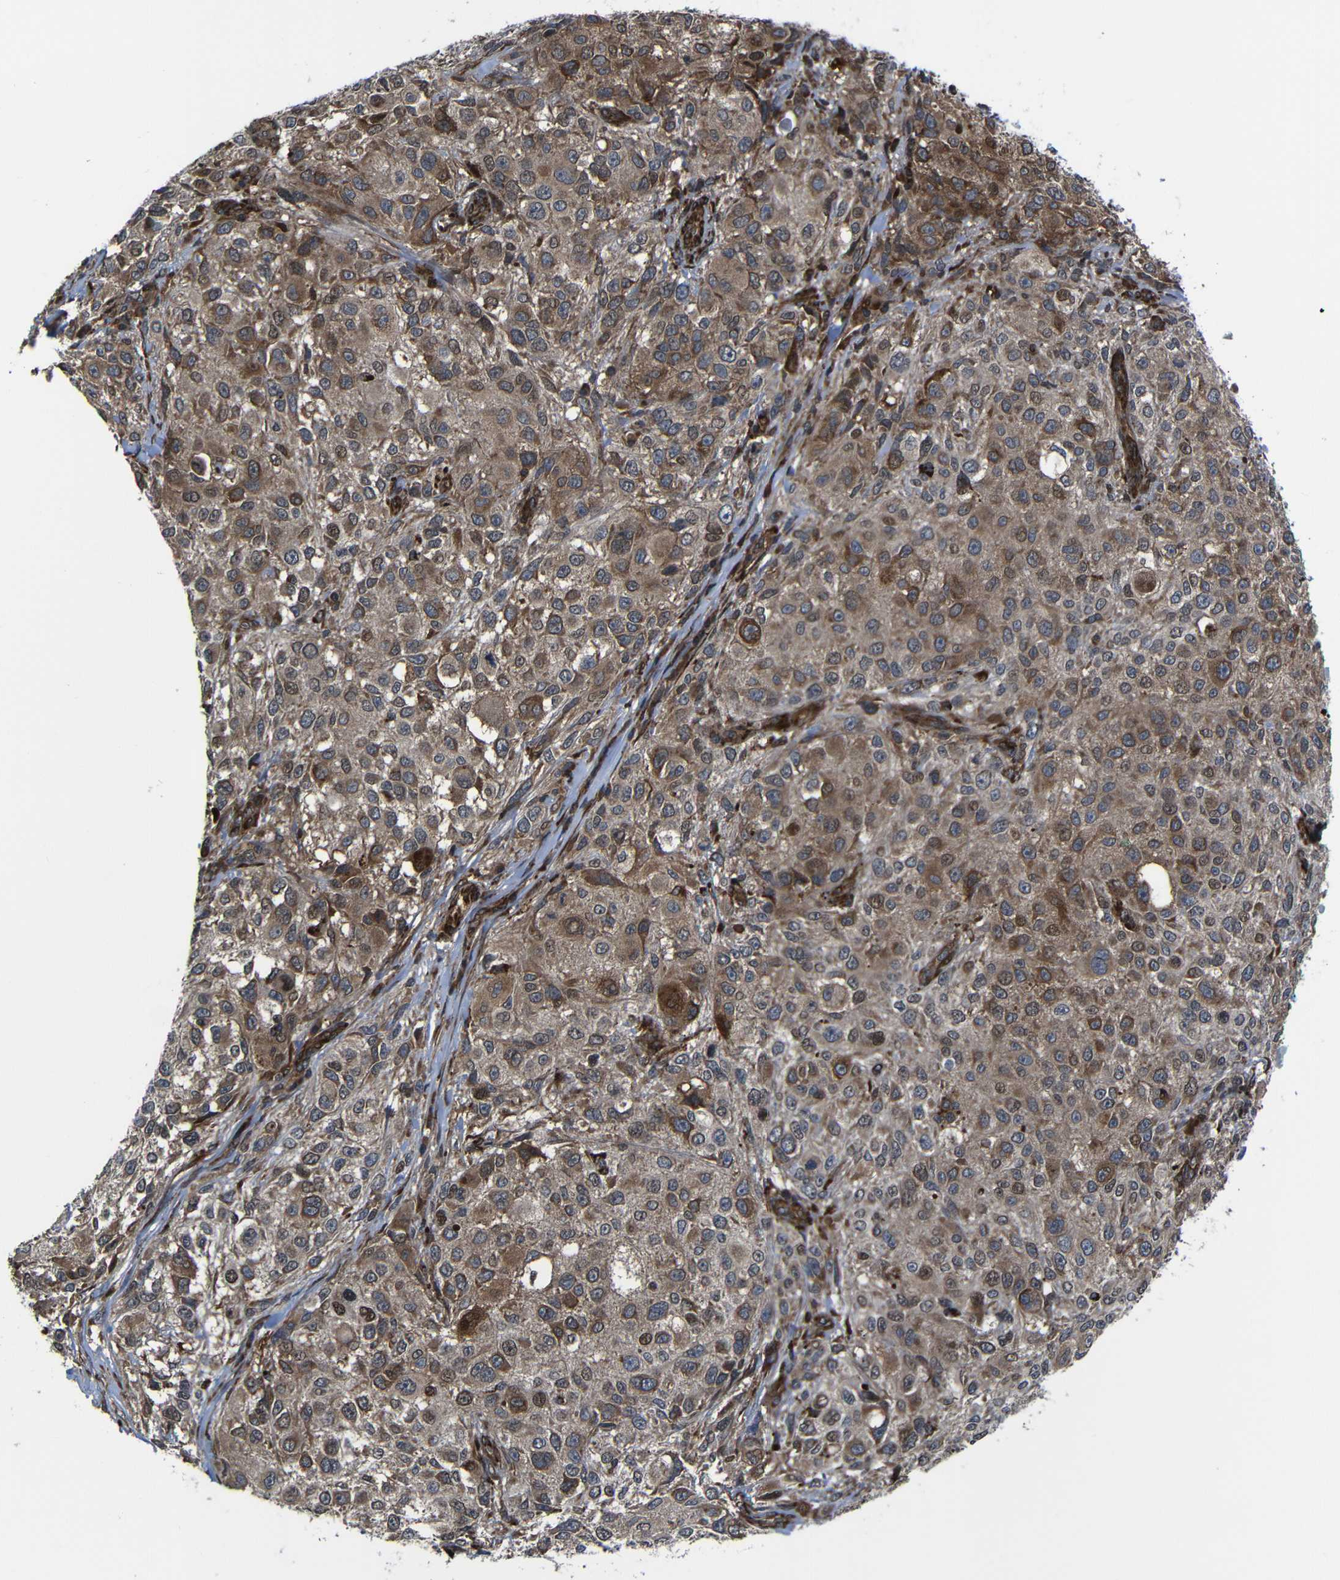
{"staining": {"intensity": "moderate", "quantity": ">75%", "location": "cytoplasmic/membranous"}, "tissue": "melanoma", "cell_type": "Tumor cells", "image_type": "cancer", "snomed": [{"axis": "morphology", "description": "Necrosis, NOS"}, {"axis": "morphology", "description": "Malignant melanoma, NOS"}, {"axis": "topography", "description": "Skin"}], "caption": "This micrograph shows immunohistochemistry staining of human melanoma, with medium moderate cytoplasmic/membranous positivity in approximately >75% of tumor cells.", "gene": "KIAA0513", "patient": {"sex": "female", "age": 87}}